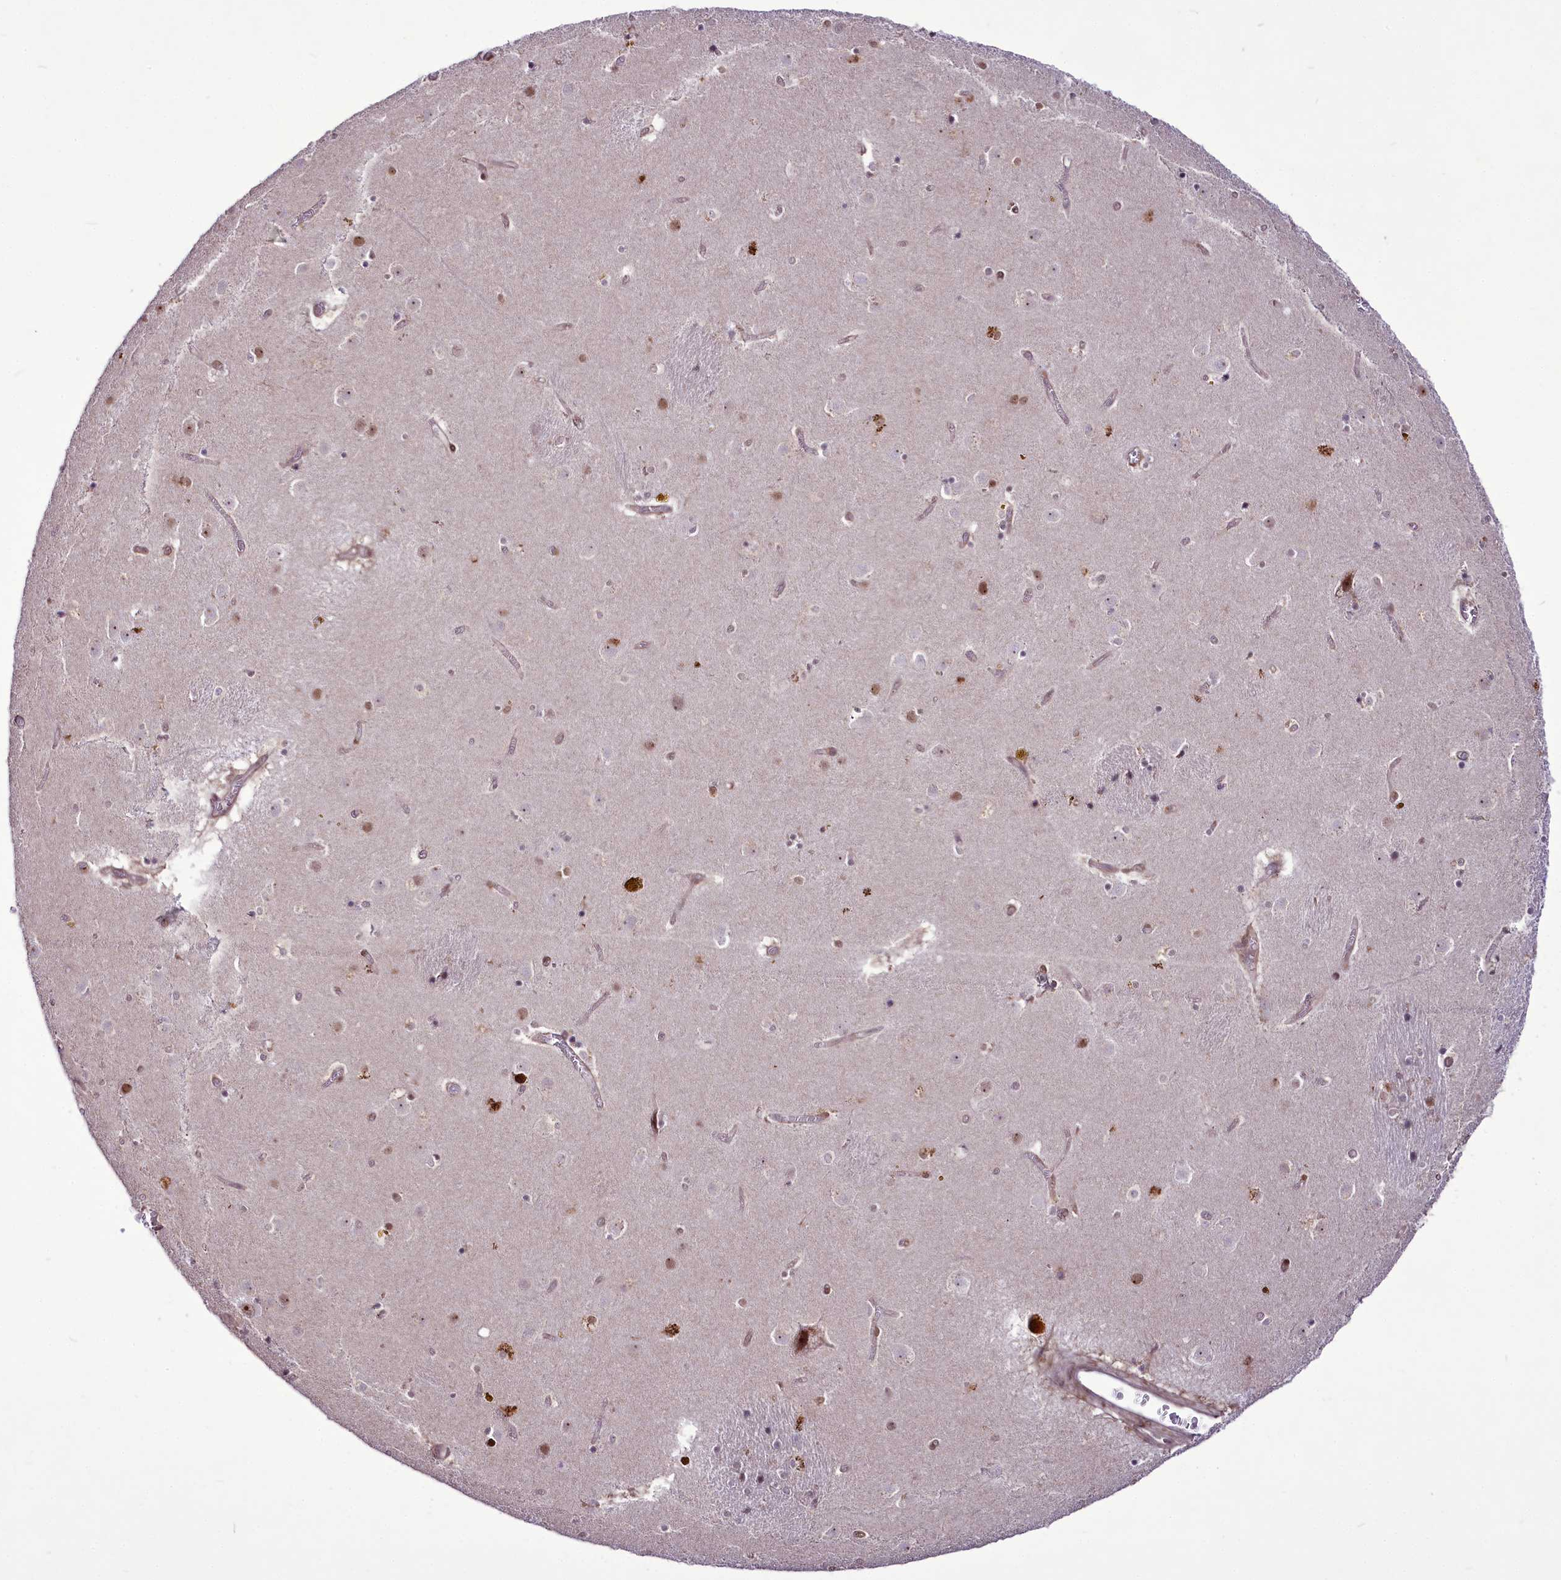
{"staining": {"intensity": "moderate", "quantity": "<25%", "location": "nuclear"}, "tissue": "caudate", "cell_type": "Glial cells", "image_type": "normal", "snomed": [{"axis": "morphology", "description": "Normal tissue, NOS"}, {"axis": "topography", "description": "Lateral ventricle wall"}], "caption": "Immunohistochemical staining of normal human caudate reveals moderate nuclear protein positivity in approximately <25% of glial cells. Ihc stains the protein in brown and the nuclei are stained blue.", "gene": "RSBN1", "patient": {"sex": "male", "age": 70}}